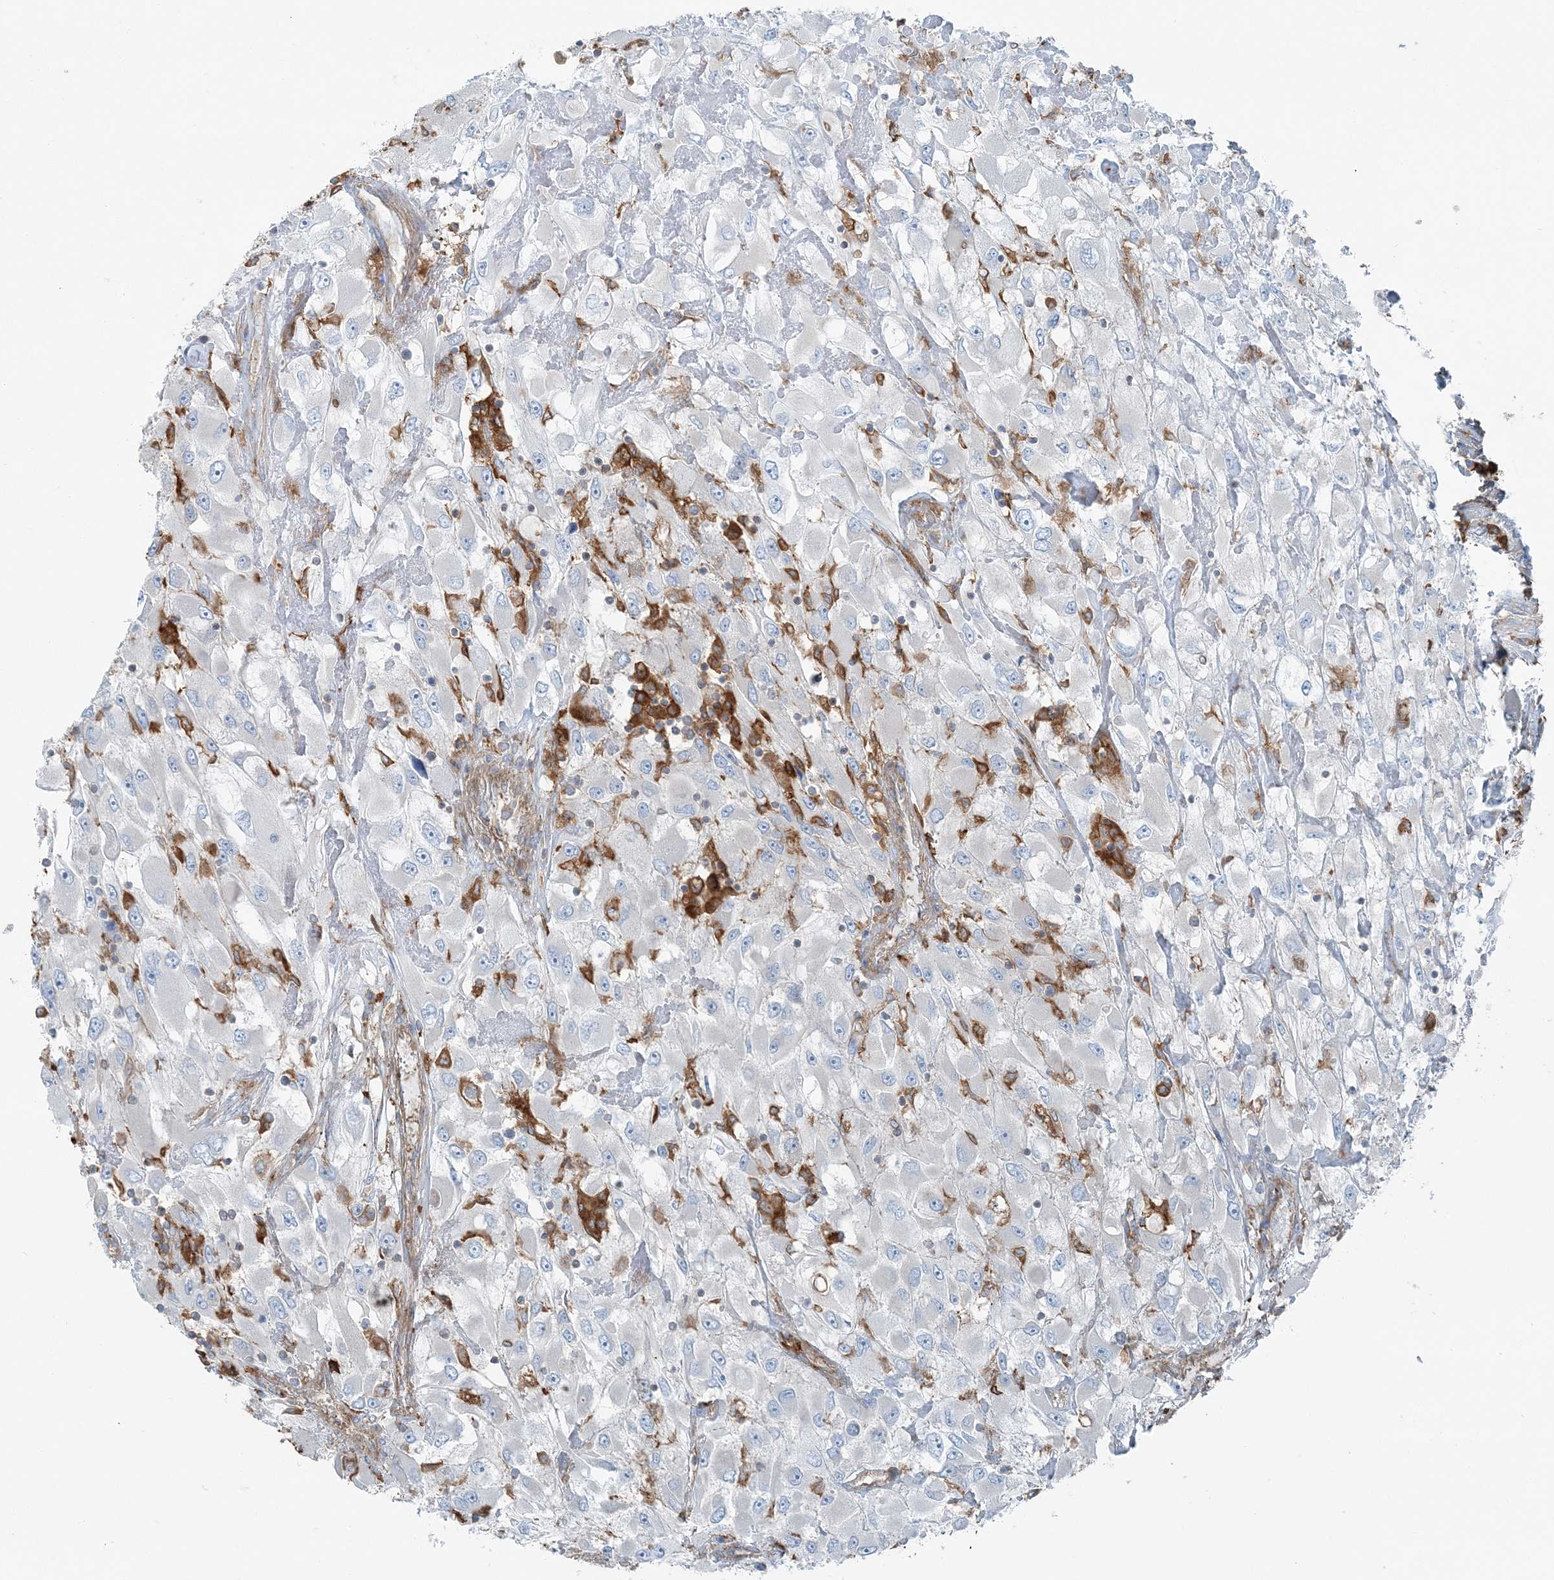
{"staining": {"intensity": "negative", "quantity": "none", "location": "none"}, "tissue": "renal cancer", "cell_type": "Tumor cells", "image_type": "cancer", "snomed": [{"axis": "morphology", "description": "Adenocarcinoma, NOS"}, {"axis": "topography", "description": "Kidney"}], "caption": "Immunohistochemistry (IHC) image of human adenocarcinoma (renal) stained for a protein (brown), which reveals no staining in tumor cells.", "gene": "SNX2", "patient": {"sex": "female", "age": 52}}